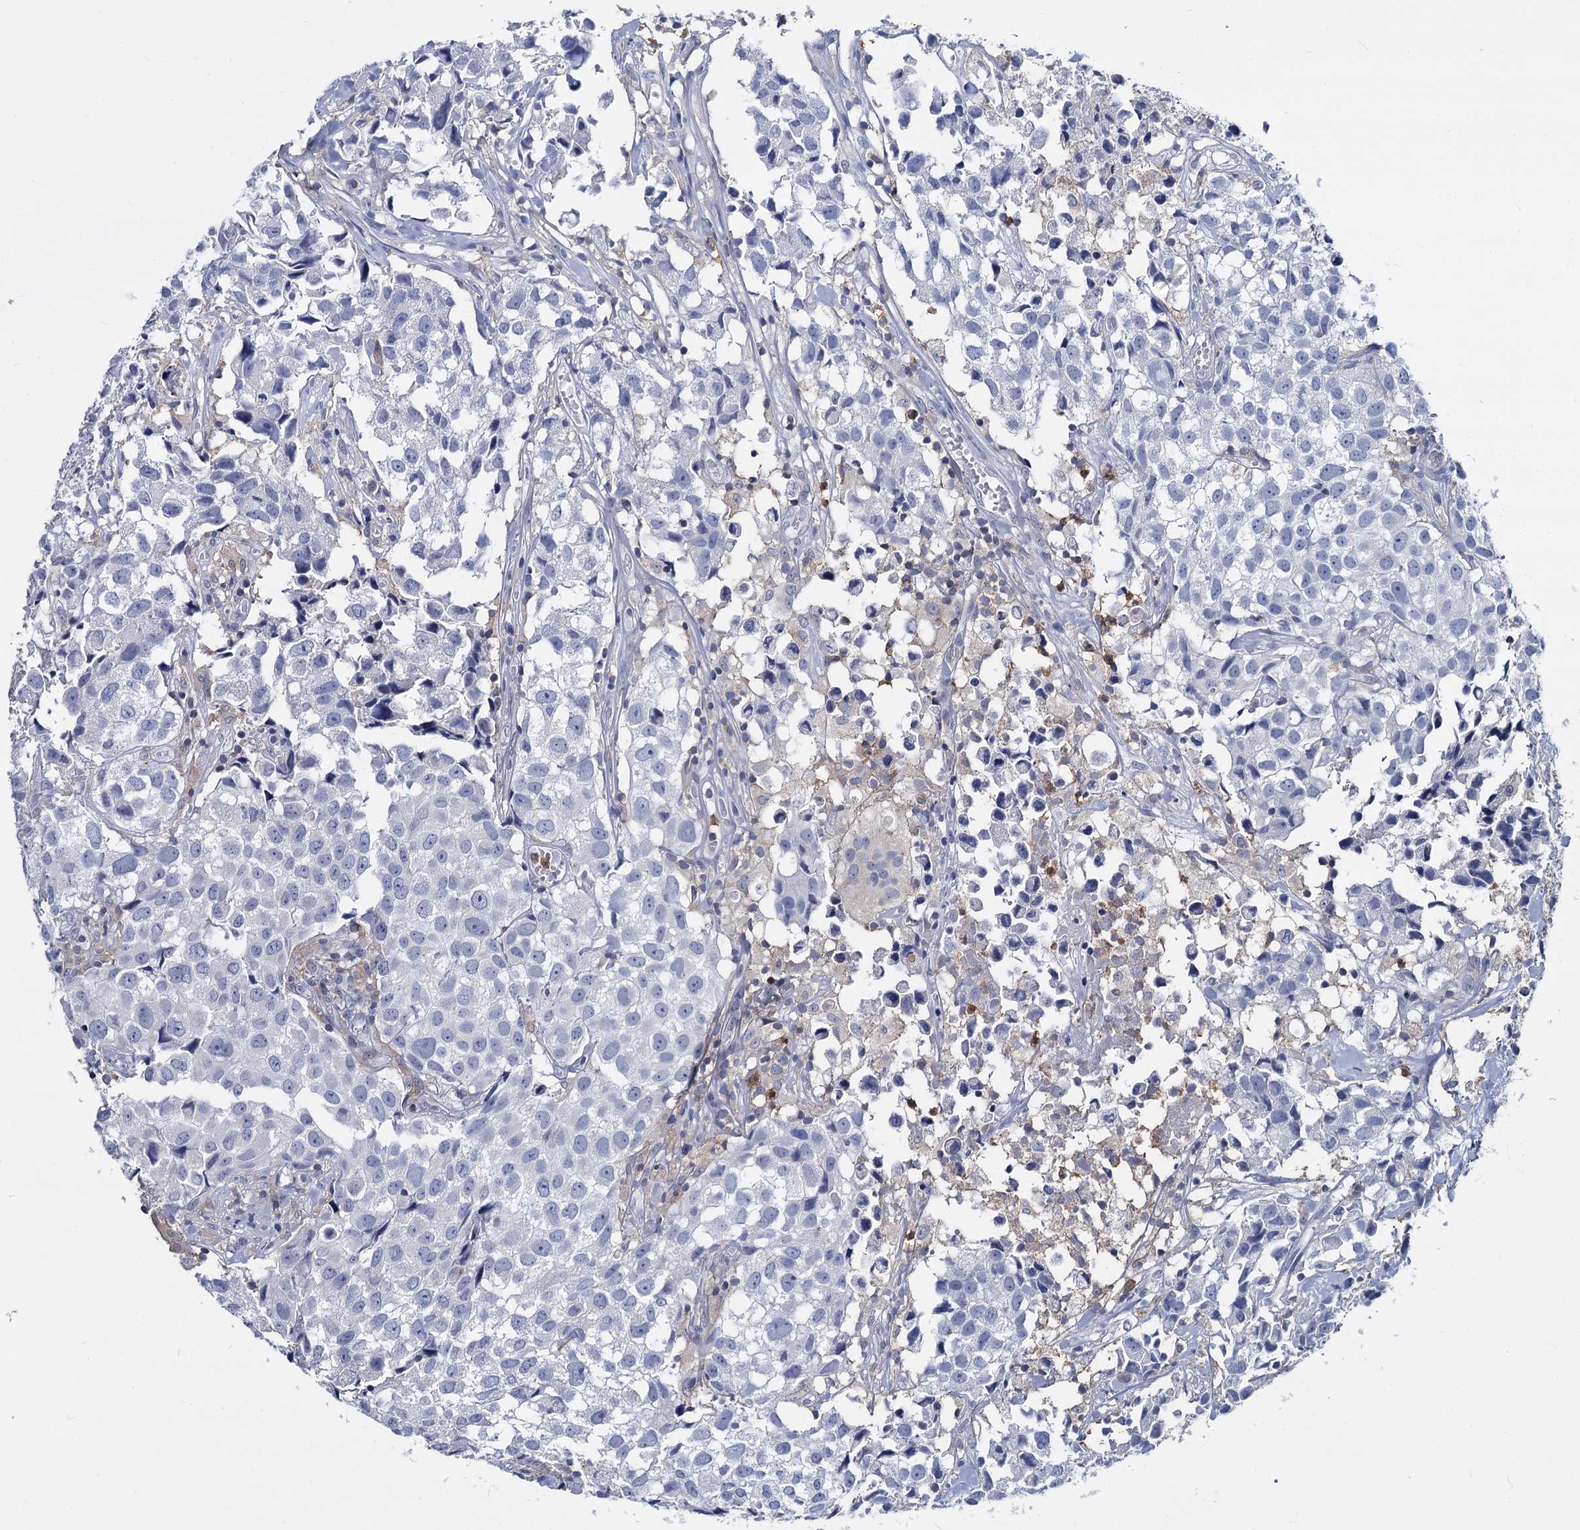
{"staining": {"intensity": "negative", "quantity": "none", "location": "none"}, "tissue": "urothelial cancer", "cell_type": "Tumor cells", "image_type": "cancer", "snomed": [{"axis": "morphology", "description": "Urothelial carcinoma, High grade"}, {"axis": "topography", "description": "Urinary bladder"}], "caption": "Protein analysis of urothelial carcinoma (high-grade) shows no significant positivity in tumor cells. (Immunohistochemistry, brightfield microscopy, high magnification).", "gene": "RHOG", "patient": {"sex": "female", "age": 75}}